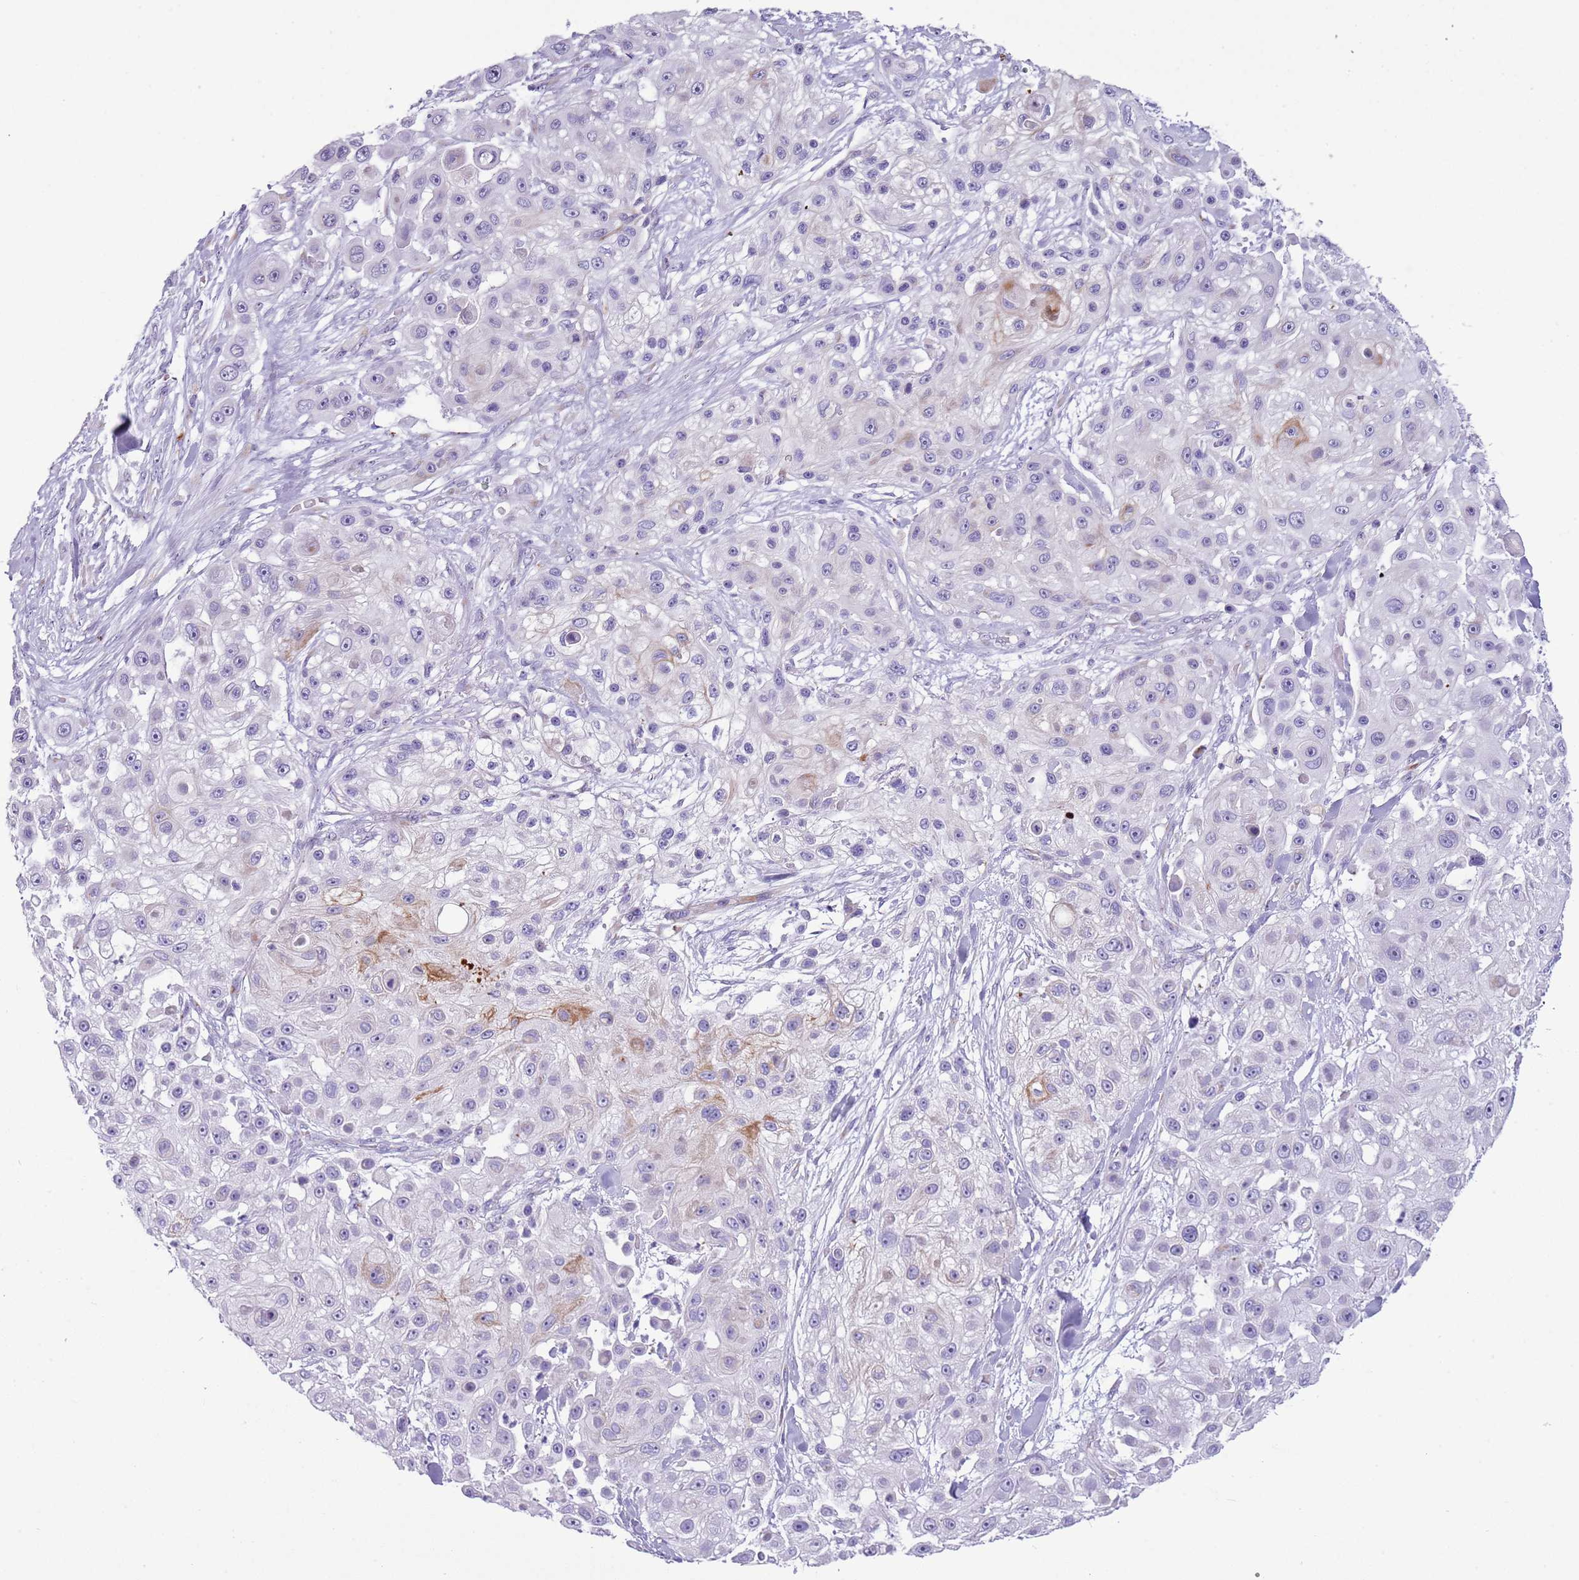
{"staining": {"intensity": "moderate", "quantity": "<25%", "location": "cytoplasmic/membranous"}, "tissue": "skin cancer", "cell_type": "Tumor cells", "image_type": "cancer", "snomed": [{"axis": "morphology", "description": "Squamous cell carcinoma, NOS"}, {"axis": "topography", "description": "Skin"}], "caption": "This micrograph shows immunohistochemistry (IHC) staining of human skin squamous cell carcinoma, with low moderate cytoplasmic/membranous positivity in about <25% of tumor cells.", "gene": "NBPF6", "patient": {"sex": "male", "age": 67}}